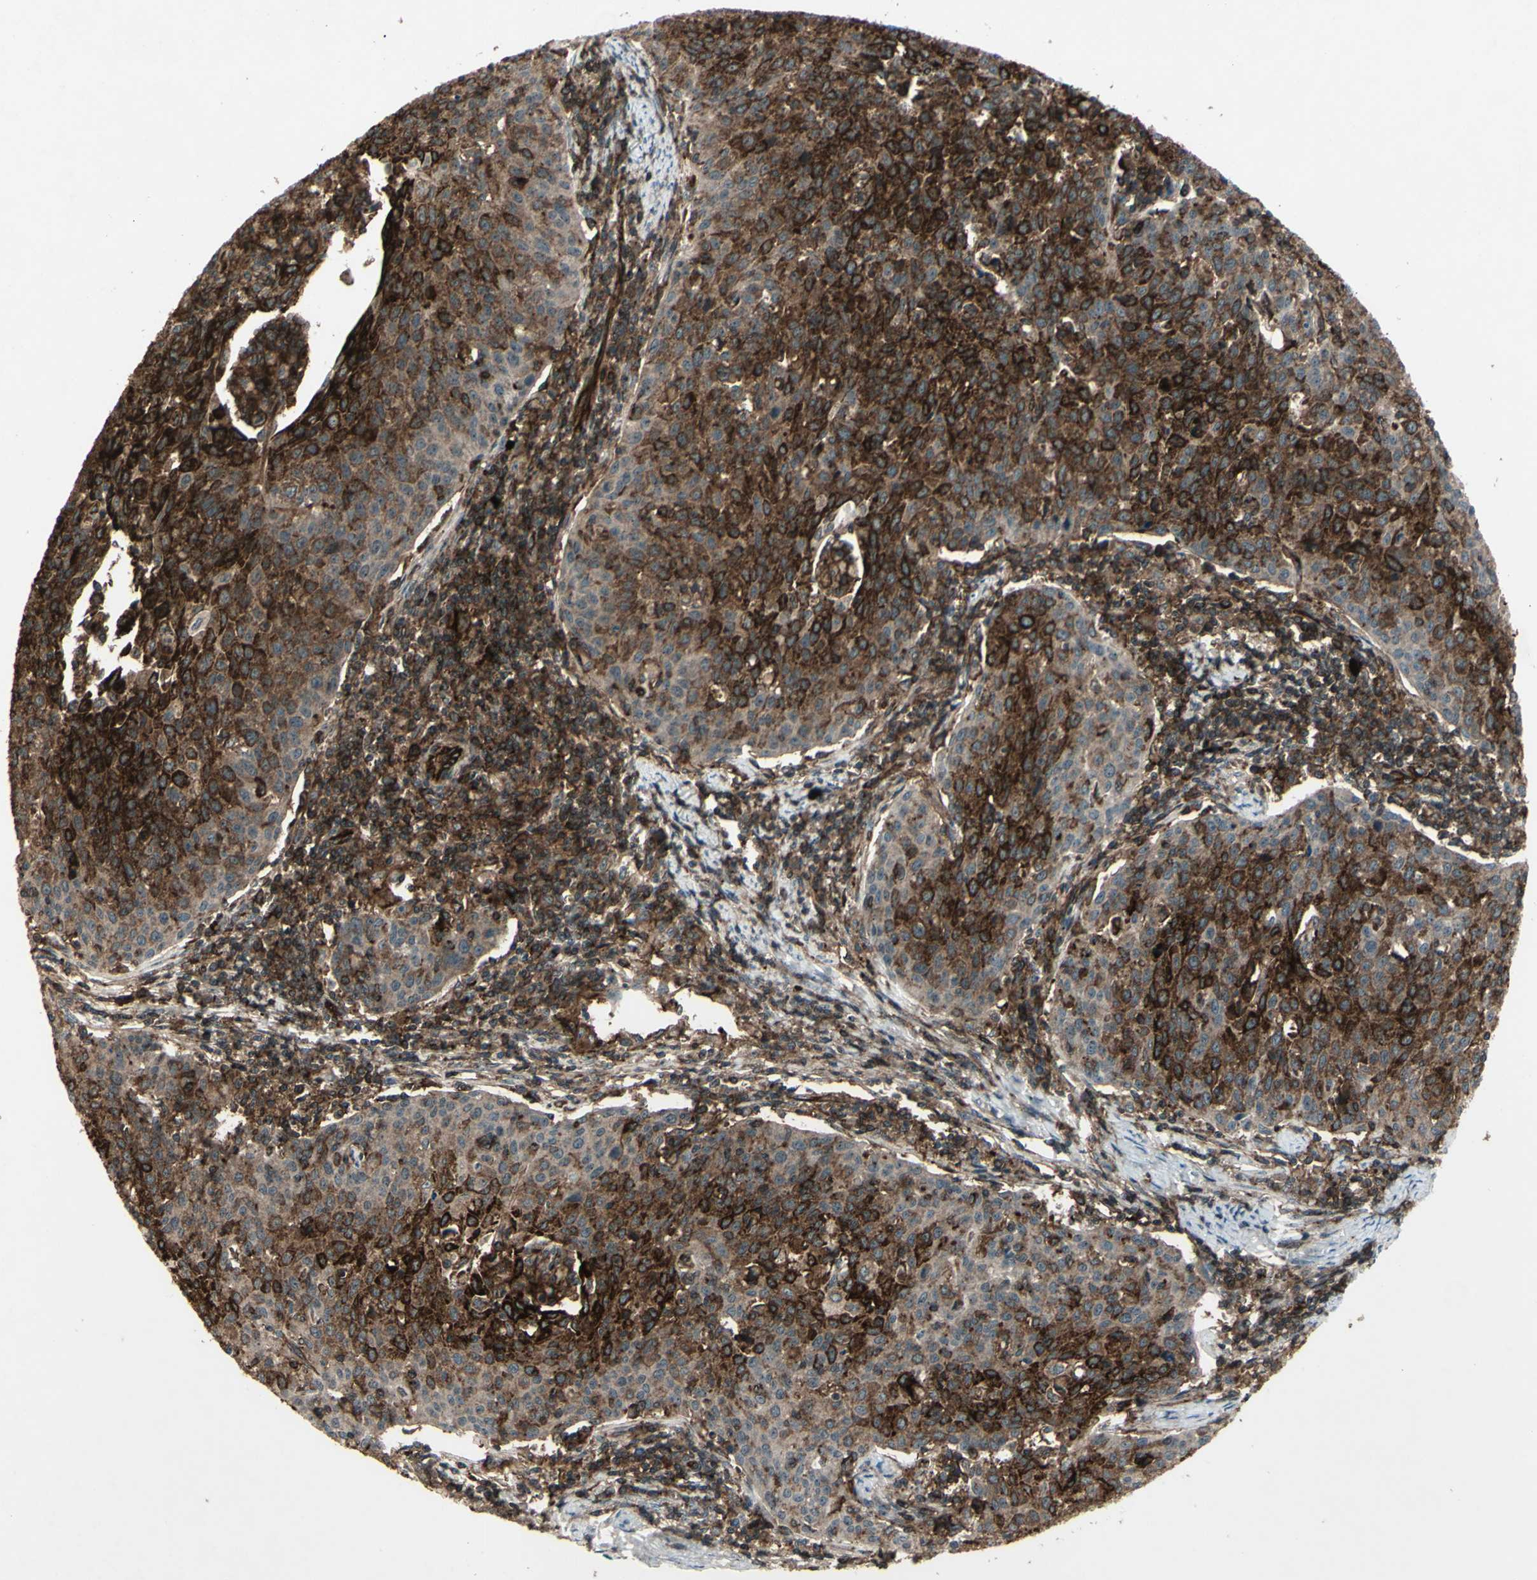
{"staining": {"intensity": "strong", "quantity": ">75%", "location": "cytoplasmic/membranous"}, "tissue": "cervical cancer", "cell_type": "Tumor cells", "image_type": "cancer", "snomed": [{"axis": "morphology", "description": "Squamous cell carcinoma, NOS"}, {"axis": "topography", "description": "Cervix"}], "caption": "This image exhibits cervical squamous cell carcinoma stained with IHC to label a protein in brown. The cytoplasmic/membranous of tumor cells show strong positivity for the protein. Nuclei are counter-stained blue.", "gene": "FXYD5", "patient": {"sex": "female", "age": 38}}